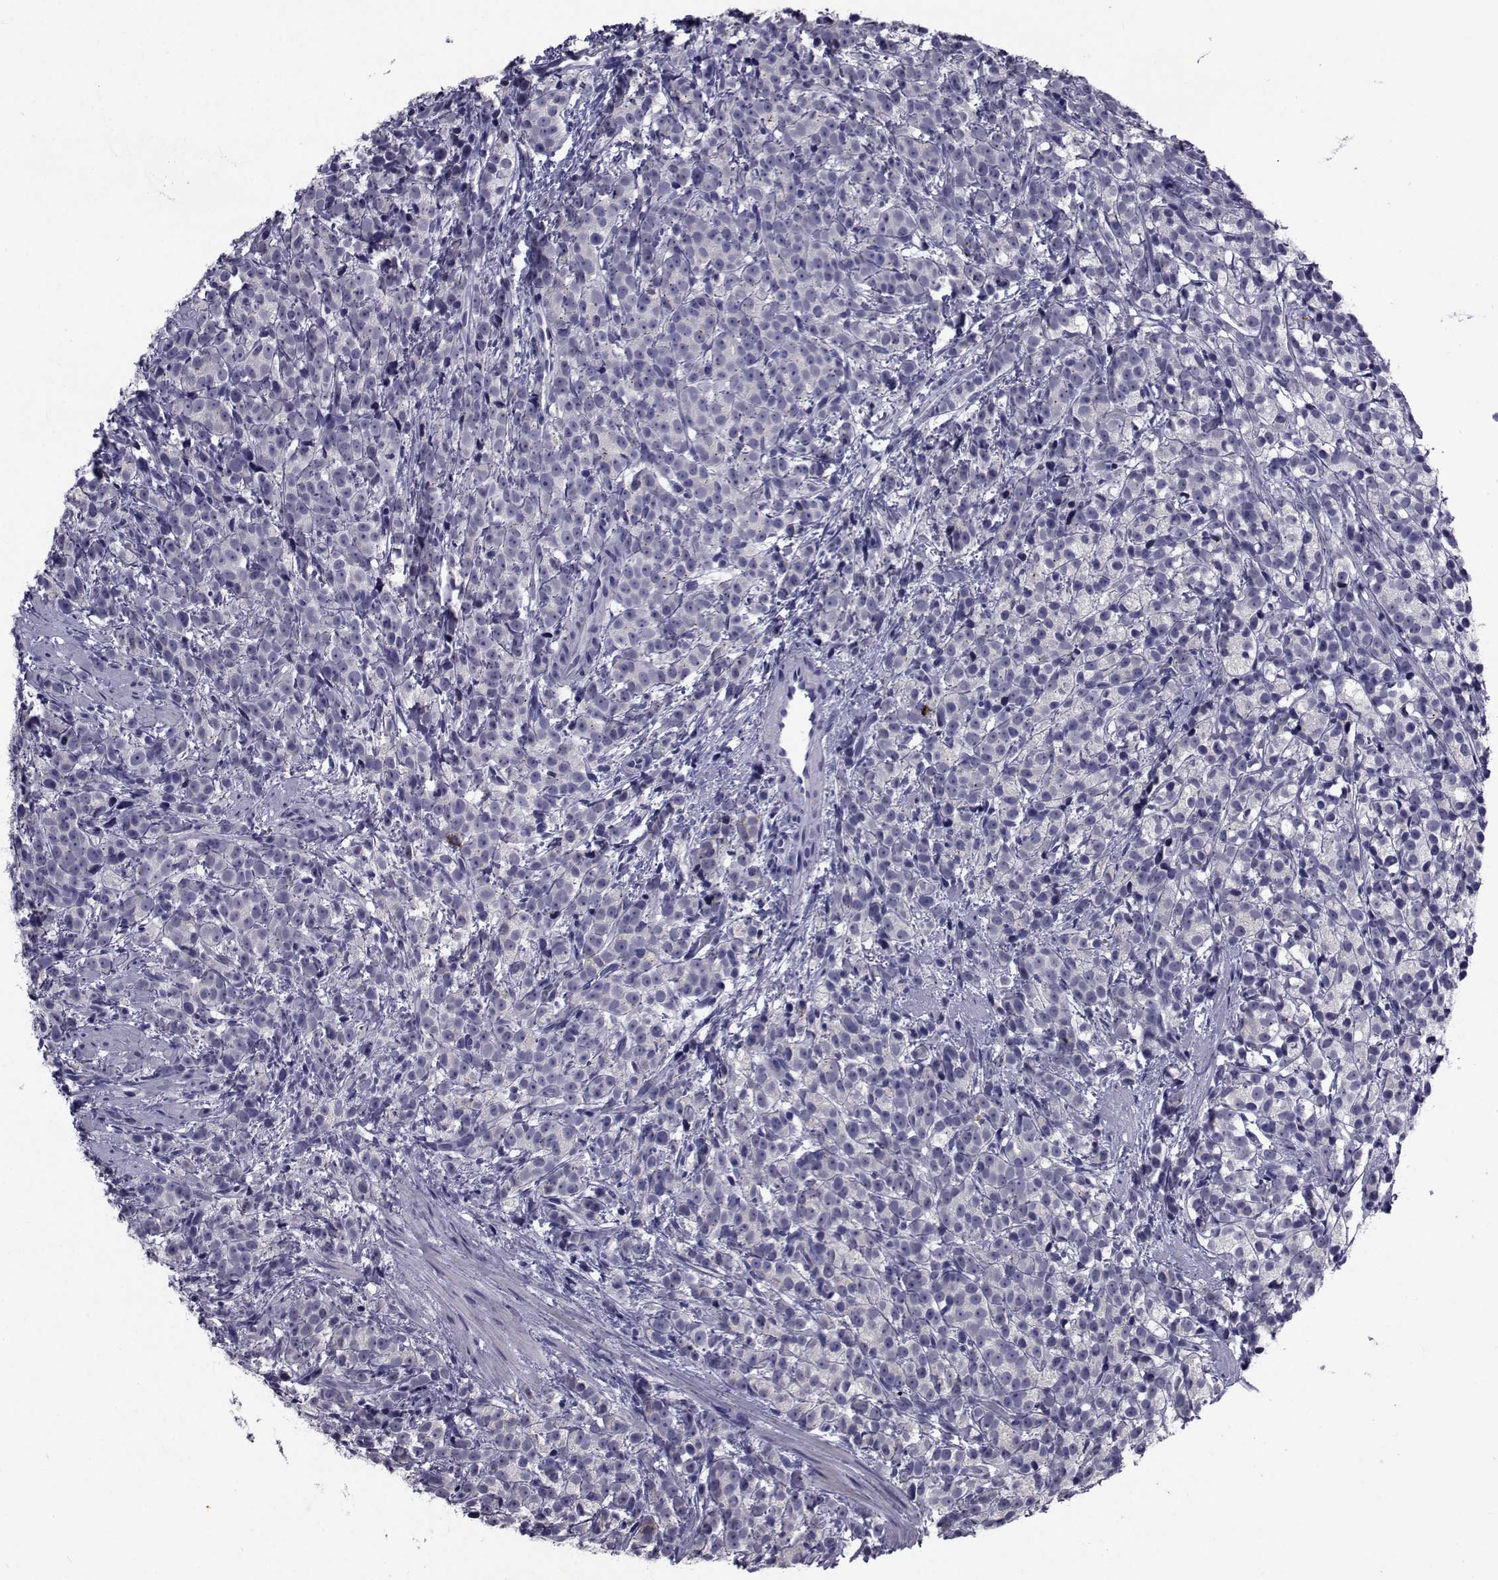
{"staining": {"intensity": "negative", "quantity": "none", "location": "none"}, "tissue": "prostate cancer", "cell_type": "Tumor cells", "image_type": "cancer", "snomed": [{"axis": "morphology", "description": "Adenocarcinoma, High grade"}, {"axis": "topography", "description": "Prostate"}], "caption": "IHC histopathology image of human high-grade adenocarcinoma (prostate) stained for a protein (brown), which demonstrates no staining in tumor cells.", "gene": "SEMA5B", "patient": {"sex": "male", "age": 53}}